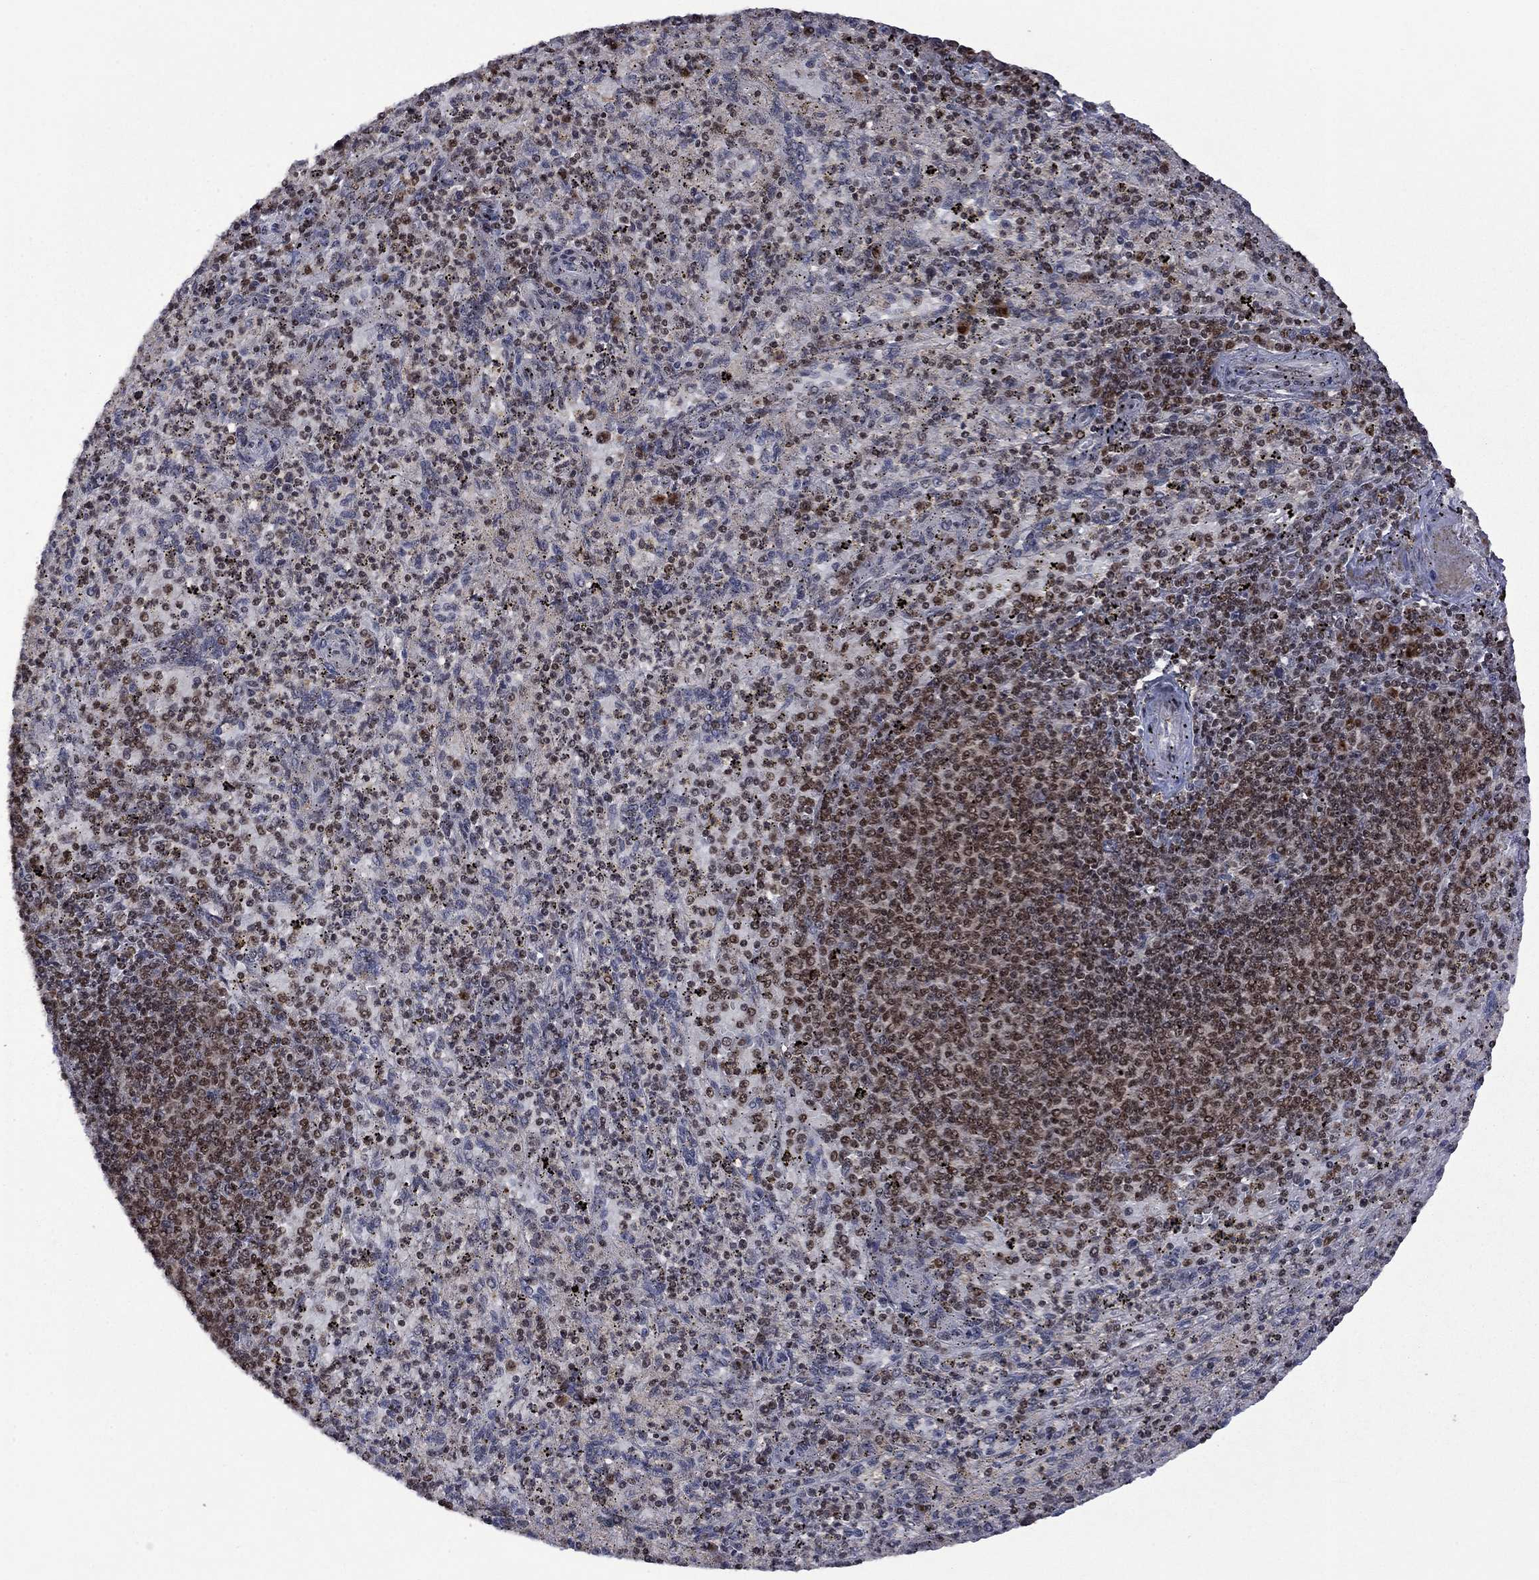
{"staining": {"intensity": "moderate", "quantity": "25%-75%", "location": "nuclear"}, "tissue": "spleen", "cell_type": "Cells in red pulp", "image_type": "normal", "snomed": [{"axis": "morphology", "description": "Normal tissue, NOS"}, {"axis": "topography", "description": "Spleen"}], "caption": "A photomicrograph showing moderate nuclear positivity in about 25%-75% of cells in red pulp in normal spleen, as visualized by brown immunohistochemical staining.", "gene": "FBLL1", "patient": {"sex": "male", "age": 60}}